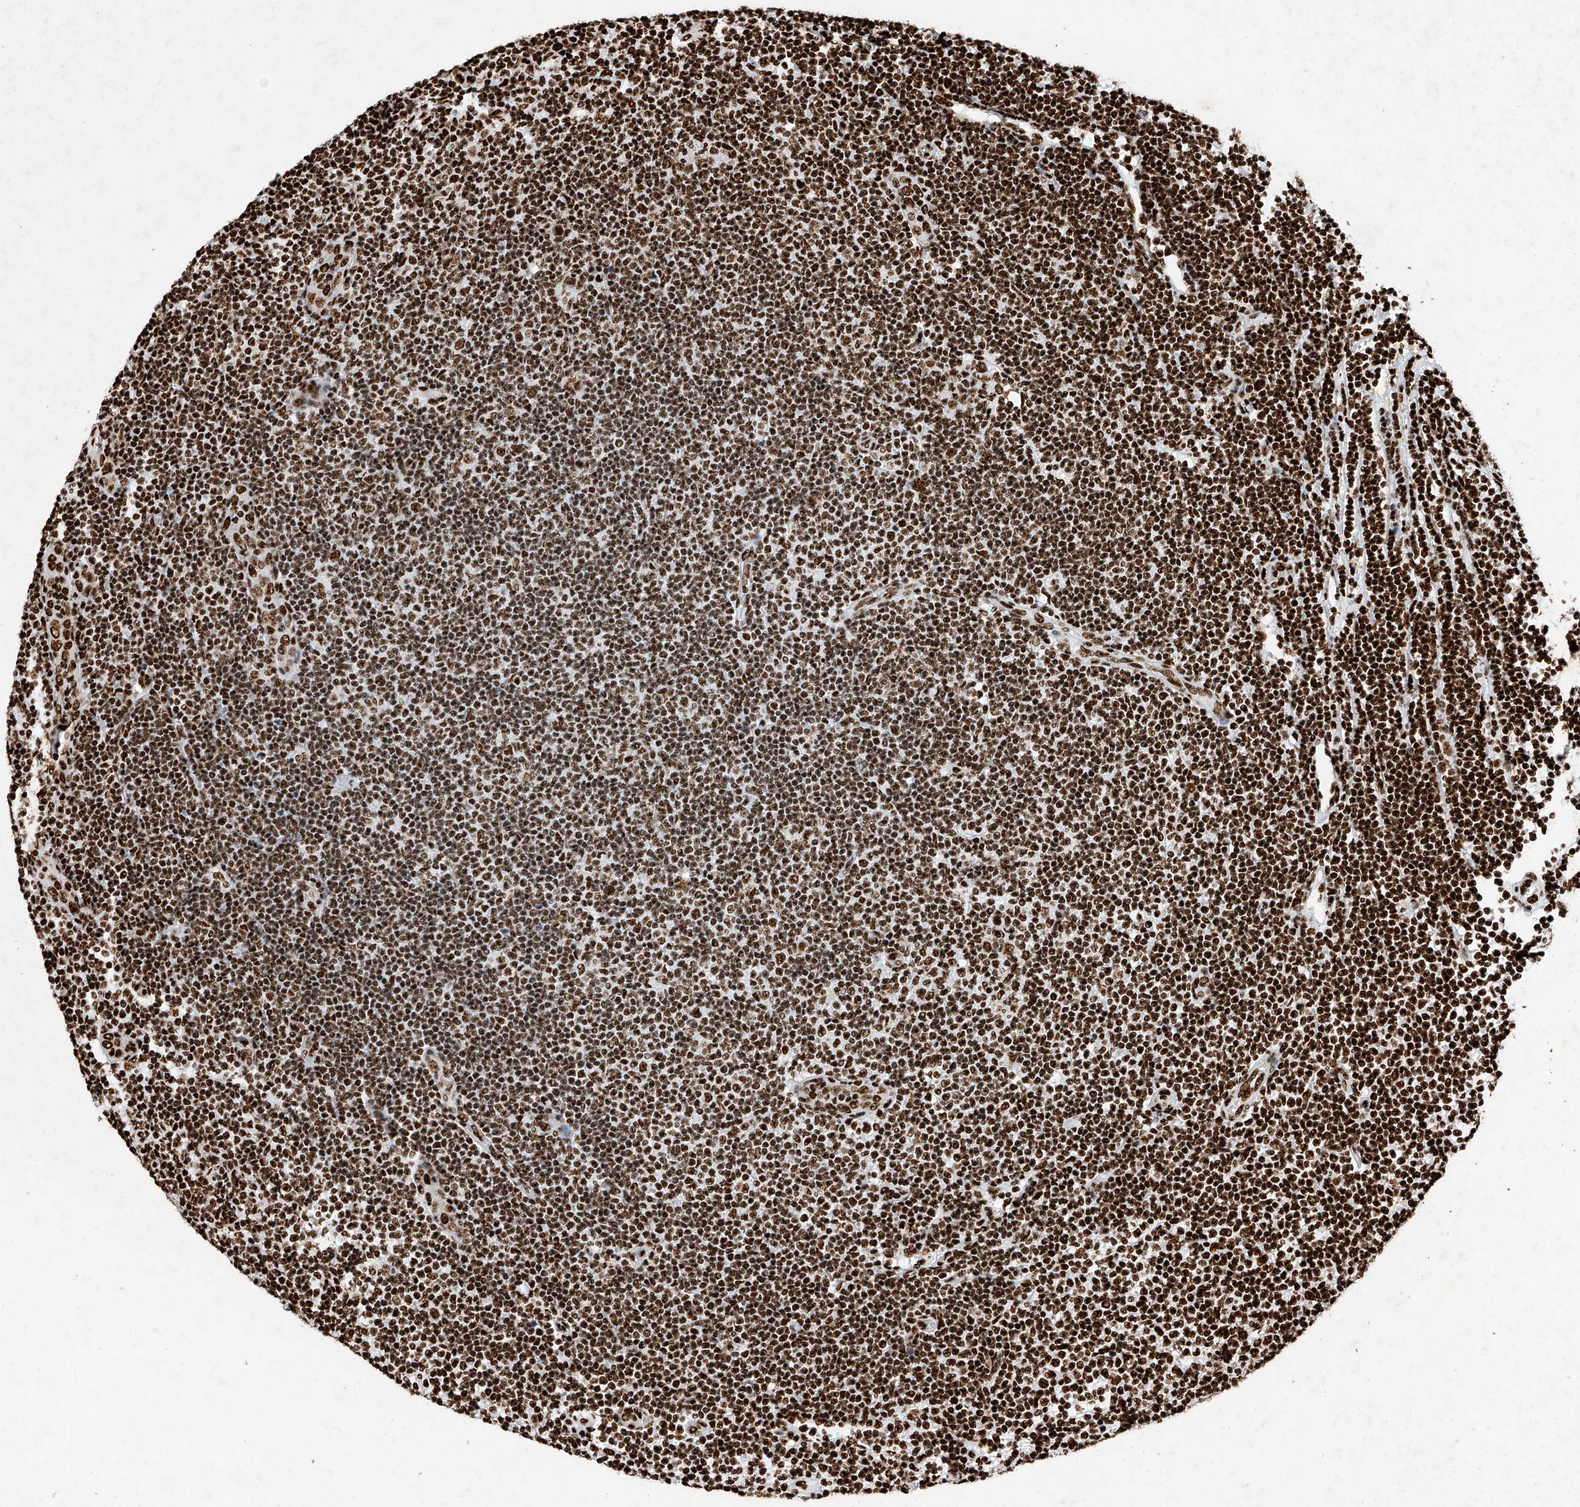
{"staining": {"intensity": "strong", "quantity": ">75%", "location": "nuclear"}, "tissue": "lymphoma", "cell_type": "Tumor cells", "image_type": "cancer", "snomed": [{"axis": "morphology", "description": "Malignant lymphoma, non-Hodgkin's type, Low grade"}, {"axis": "topography", "description": "Lymph node"}], "caption": "Tumor cells display strong nuclear positivity in about >75% of cells in malignant lymphoma, non-Hodgkin's type (low-grade). (DAB IHC, brown staining for protein, blue staining for nuclei).", "gene": "SRSF6", "patient": {"sex": "male", "age": 83}}